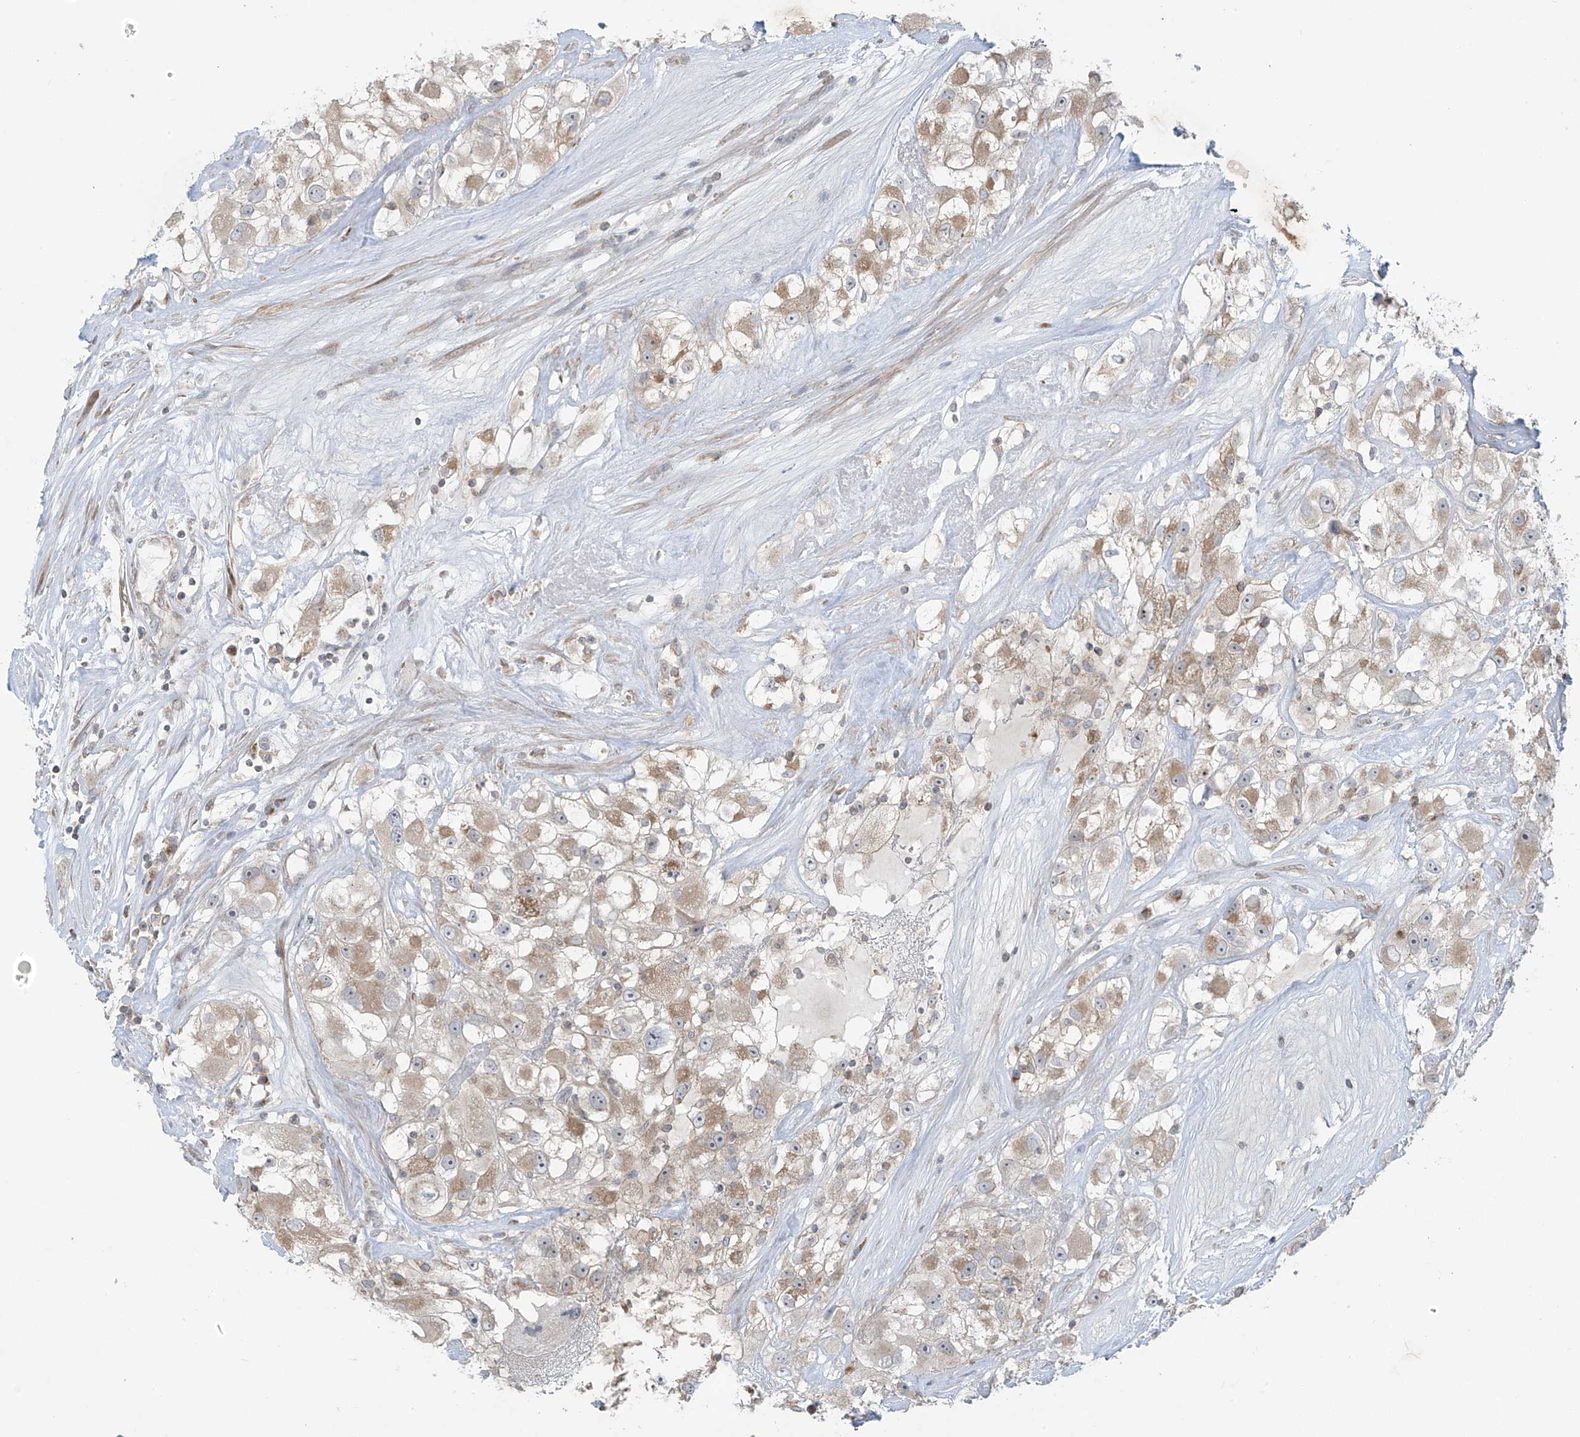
{"staining": {"intensity": "weak", "quantity": "<25%", "location": "cytoplasmic/membranous"}, "tissue": "renal cancer", "cell_type": "Tumor cells", "image_type": "cancer", "snomed": [{"axis": "morphology", "description": "Adenocarcinoma, NOS"}, {"axis": "topography", "description": "Kidney"}], "caption": "High magnification brightfield microscopy of renal cancer (adenocarcinoma) stained with DAB (3,3'-diaminobenzidine) (brown) and counterstained with hematoxylin (blue): tumor cells show no significant positivity.", "gene": "HDDC2", "patient": {"sex": "female", "age": 52}}